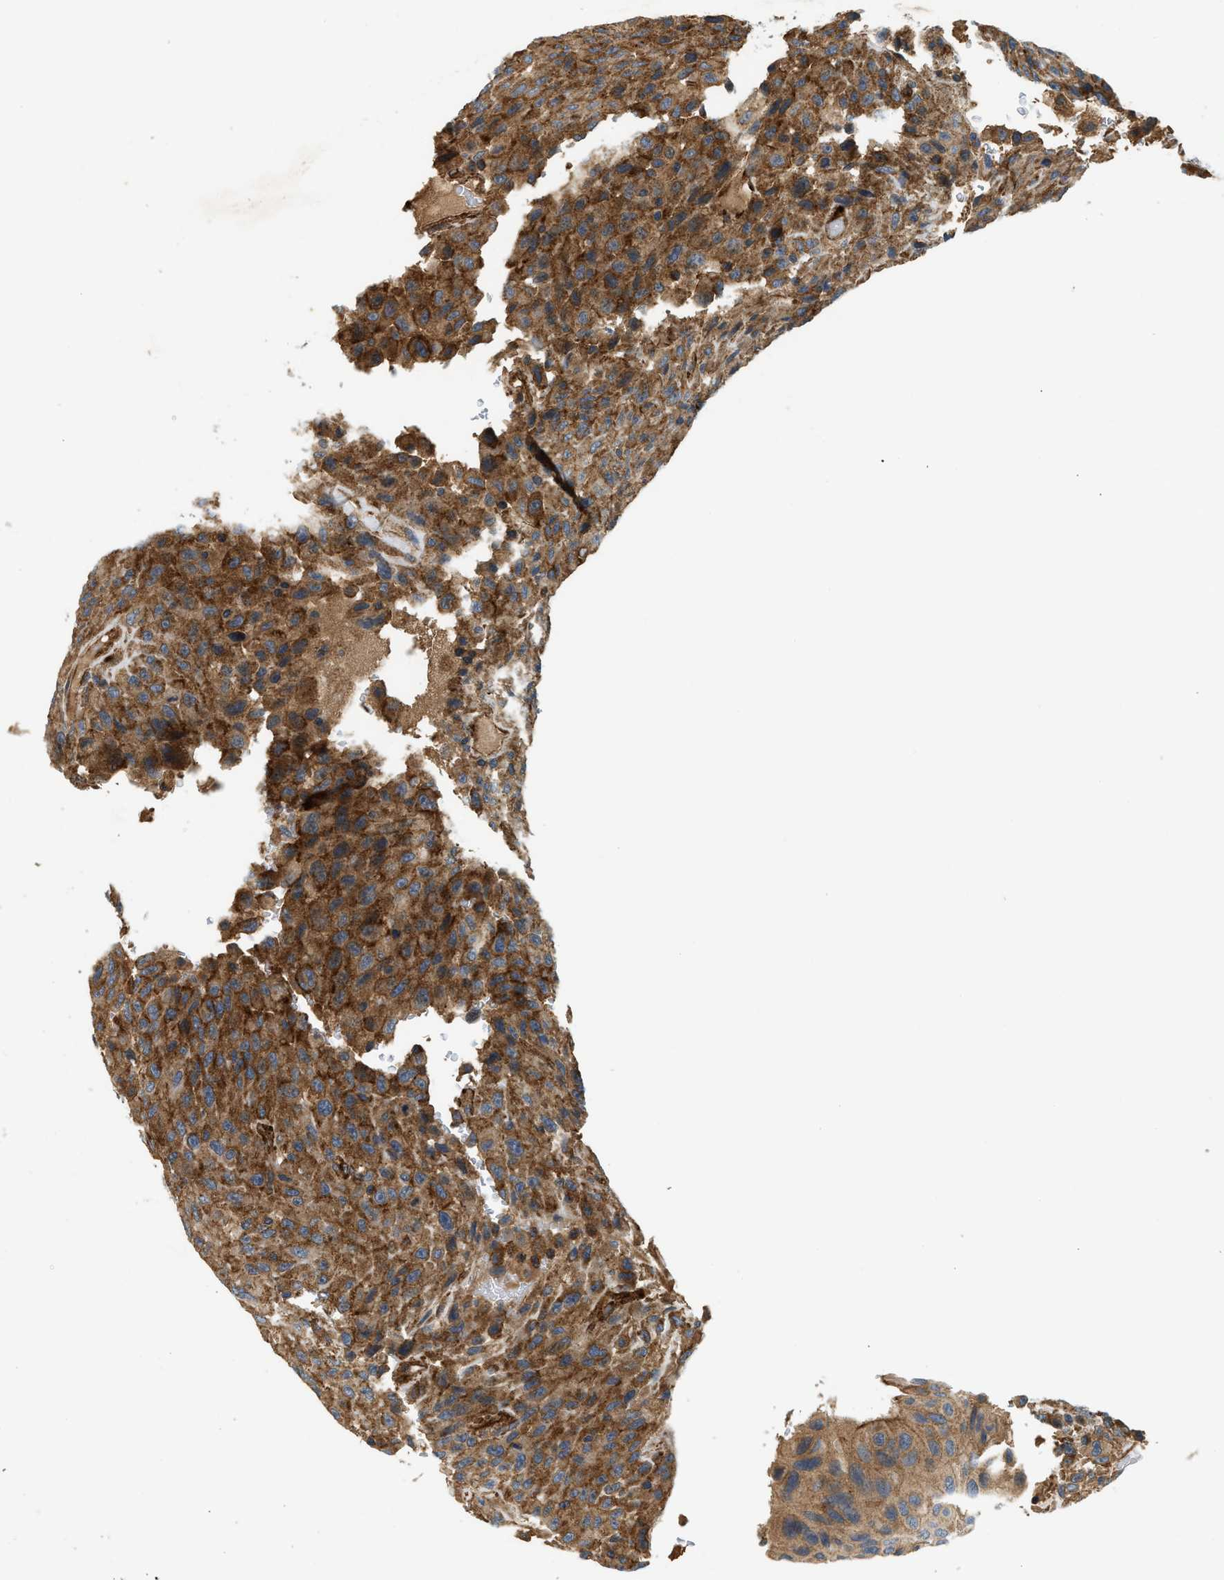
{"staining": {"intensity": "moderate", "quantity": ">75%", "location": "cytoplasmic/membranous"}, "tissue": "urothelial cancer", "cell_type": "Tumor cells", "image_type": "cancer", "snomed": [{"axis": "morphology", "description": "Urothelial carcinoma, High grade"}, {"axis": "topography", "description": "Urinary bladder"}], "caption": "Protein expression analysis of urothelial cancer reveals moderate cytoplasmic/membranous staining in about >75% of tumor cells. (brown staining indicates protein expression, while blue staining denotes nuclei).", "gene": "HIP1", "patient": {"sex": "male", "age": 66}}